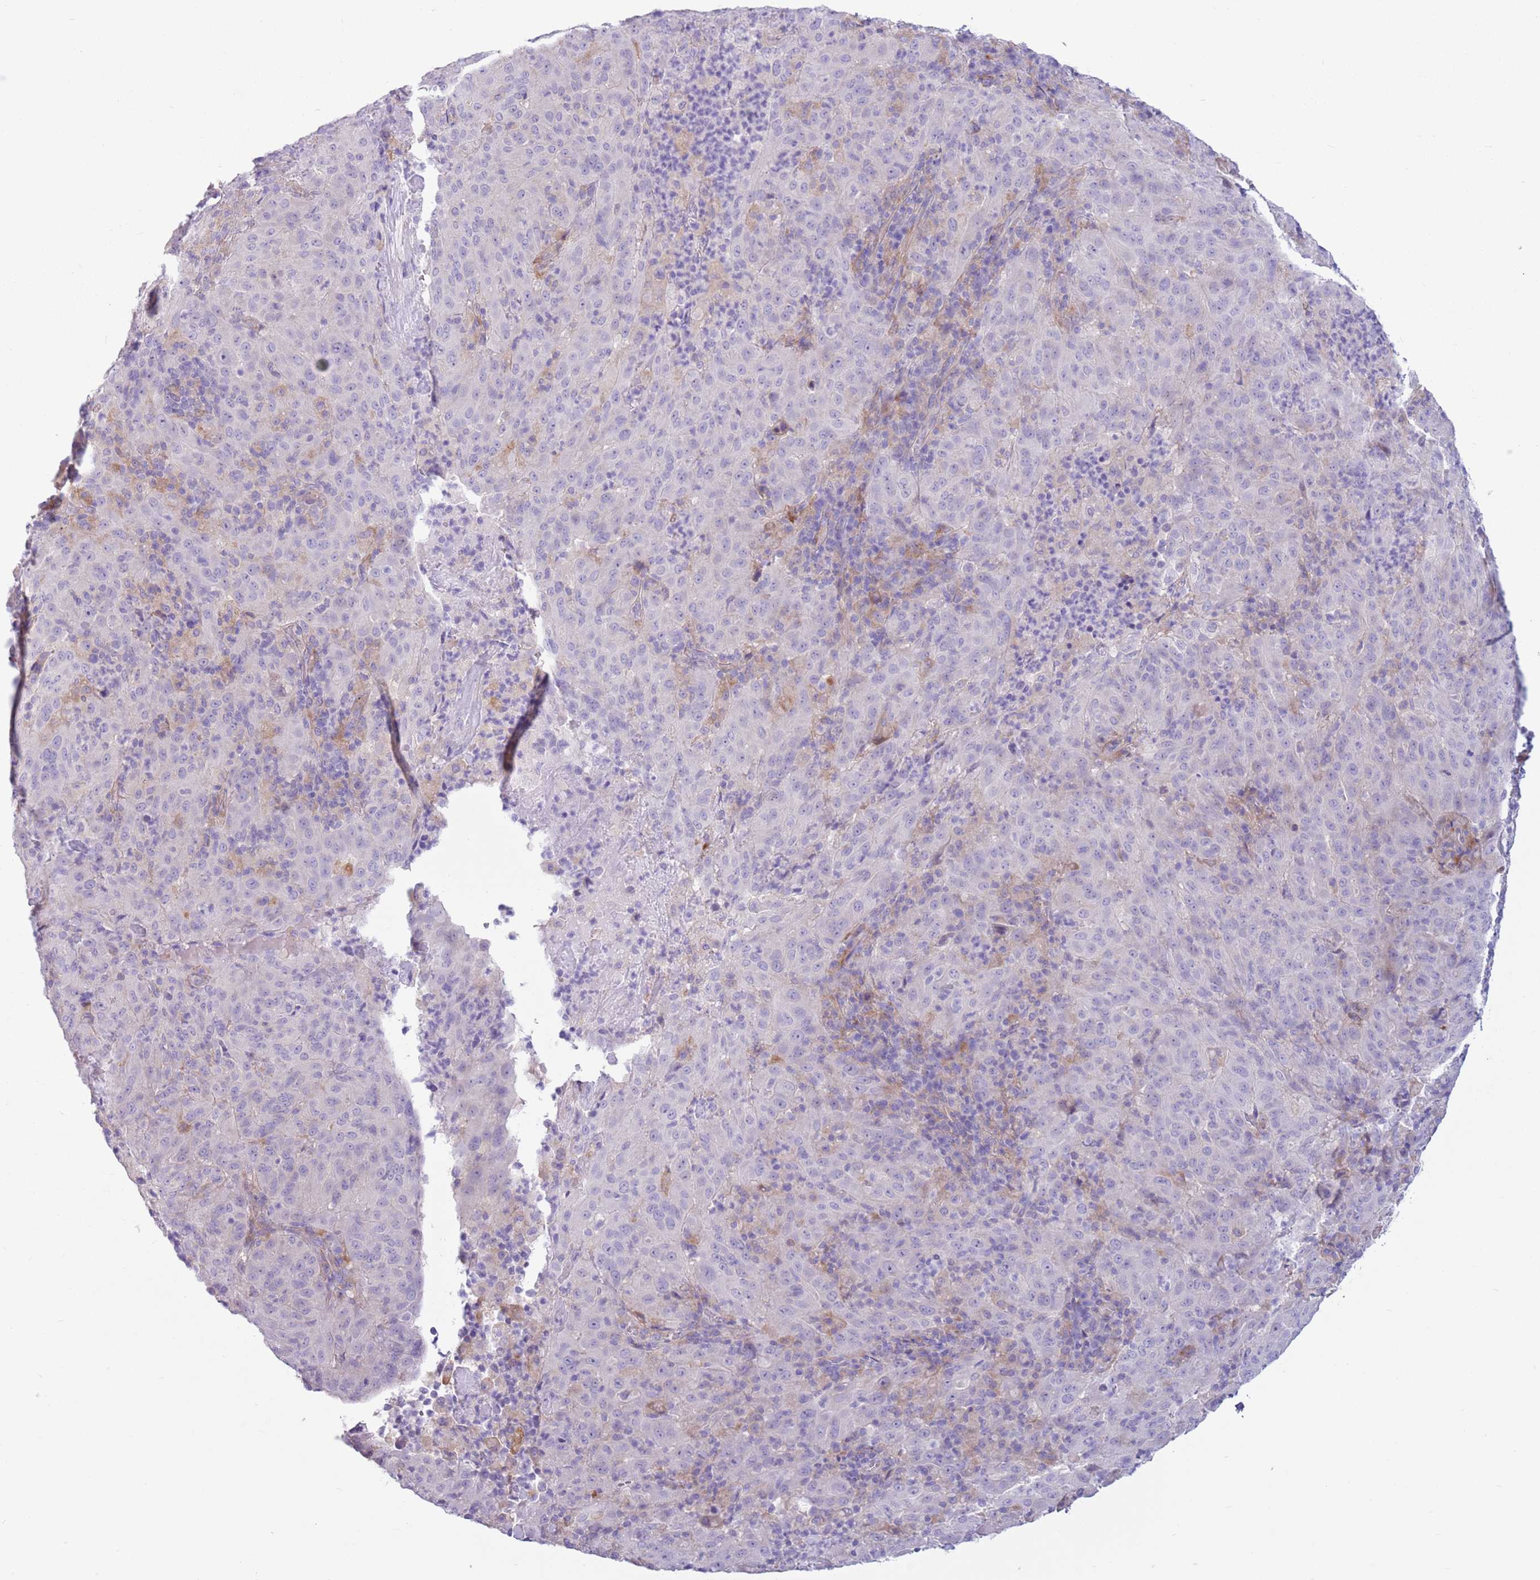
{"staining": {"intensity": "negative", "quantity": "none", "location": "none"}, "tissue": "pancreatic cancer", "cell_type": "Tumor cells", "image_type": "cancer", "snomed": [{"axis": "morphology", "description": "Adenocarcinoma, NOS"}, {"axis": "topography", "description": "Pancreas"}], "caption": "Histopathology image shows no protein staining in tumor cells of pancreatic cancer (adenocarcinoma) tissue. (DAB (3,3'-diaminobenzidine) immunohistochemistry with hematoxylin counter stain).", "gene": "SNX6", "patient": {"sex": "male", "age": 63}}